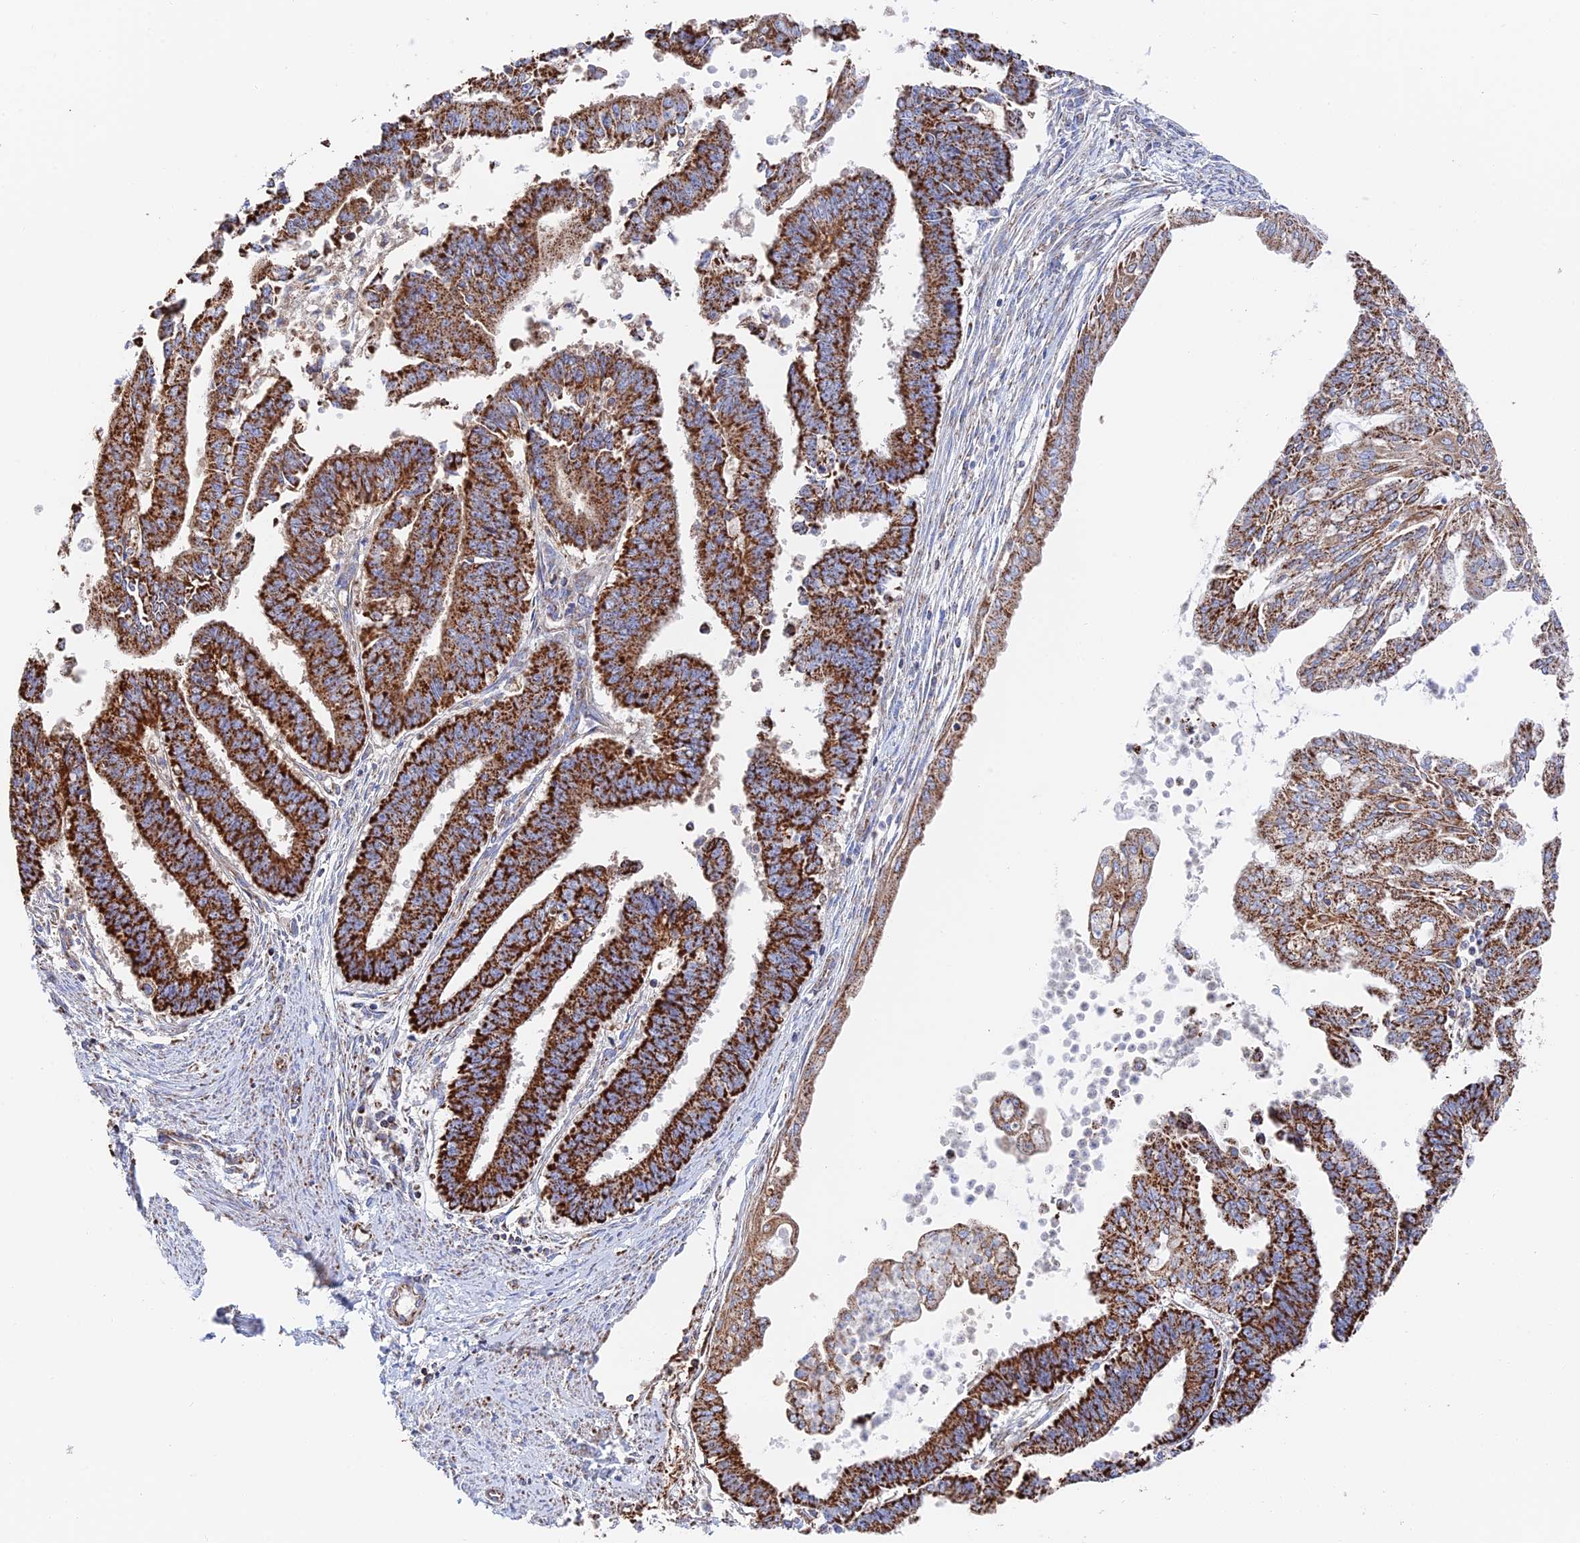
{"staining": {"intensity": "strong", "quantity": ">75%", "location": "cytoplasmic/membranous"}, "tissue": "endometrial cancer", "cell_type": "Tumor cells", "image_type": "cancer", "snomed": [{"axis": "morphology", "description": "Adenocarcinoma, NOS"}, {"axis": "topography", "description": "Endometrium"}], "caption": "Immunohistochemistry of human adenocarcinoma (endometrial) exhibits high levels of strong cytoplasmic/membranous expression in approximately >75% of tumor cells.", "gene": "HAUS8", "patient": {"sex": "female", "age": 73}}